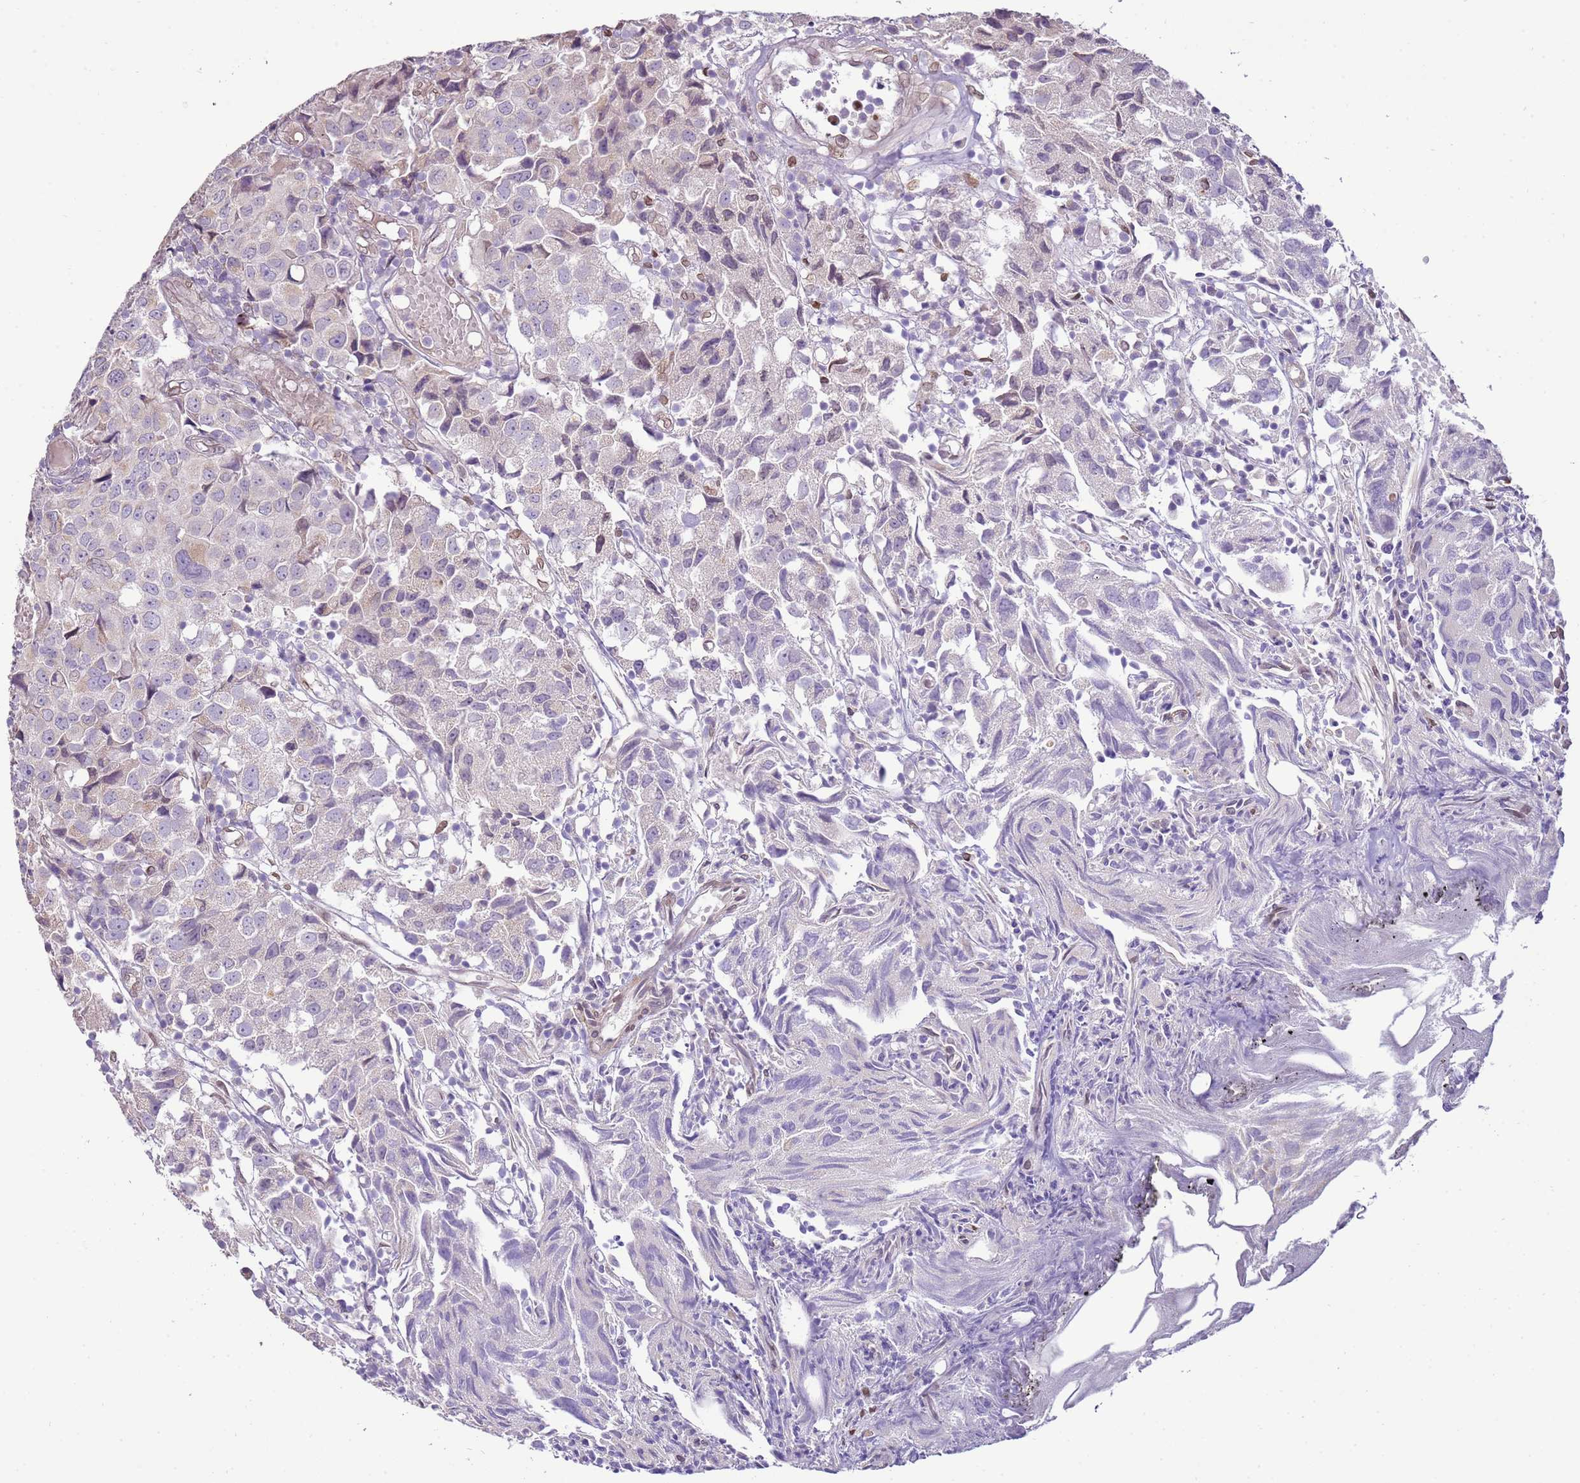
{"staining": {"intensity": "negative", "quantity": "none", "location": "none"}, "tissue": "urothelial cancer", "cell_type": "Tumor cells", "image_type": "cancer", "snomed": [{"axis": "morphology", "description": "Urothelial carcinoma, High grade"}, {"axis": "topography", "description": "Urinary bladder"}], "caption": "High power microscopy image of an IHC micrograph of high-grade urothelial carcinoma, revealing no significant expression in tumor cells. (DAB immunohistochemistry, high magnification).", "gene": "TMEM47", "patient": {"sex": "female", "age": 75}}